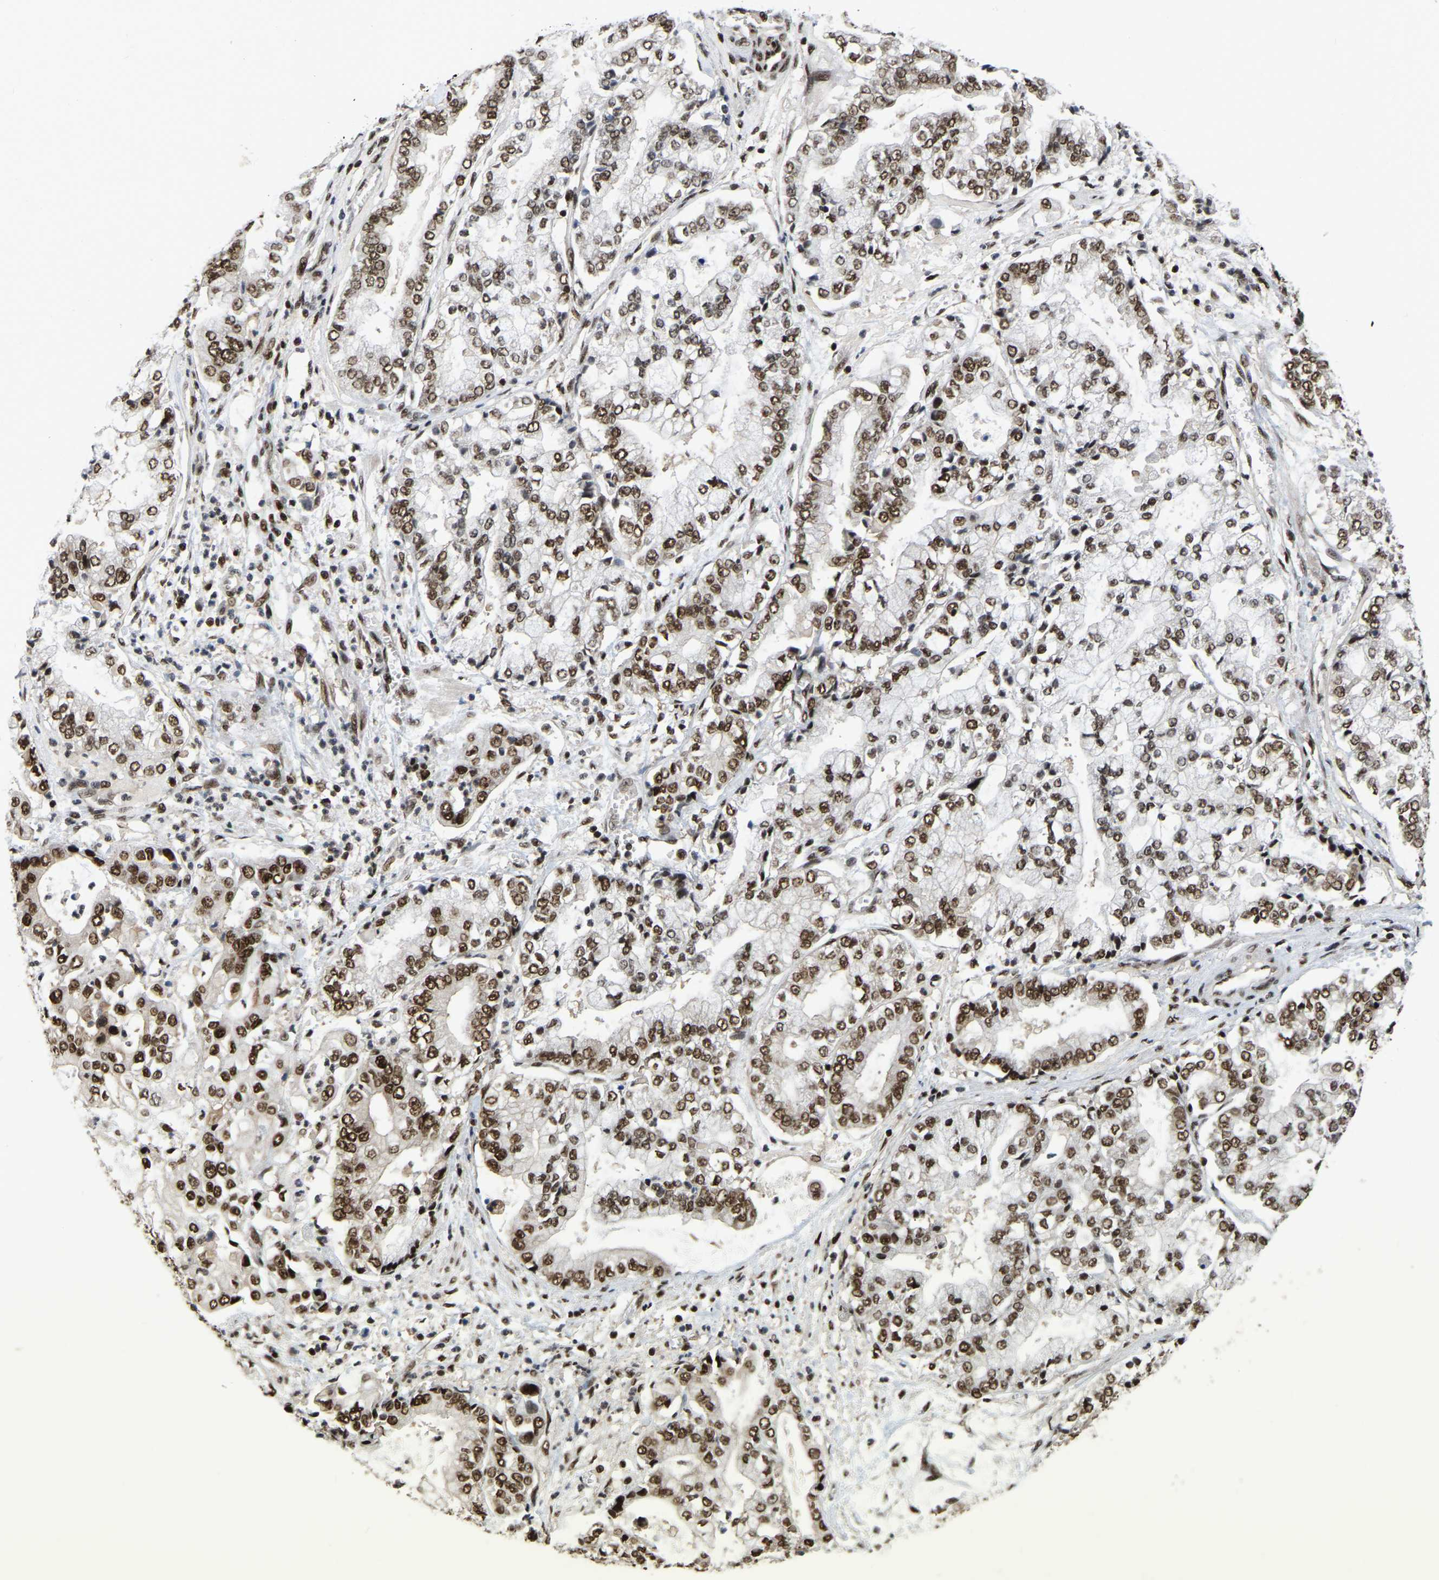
{"staining": {"intensity": "moderate", "quantity": ">75%", "location": "nuclear"}, "tissue": "stomach cancer", "cell_type": "Tumor cells", "image_type": "cancer", "snomed": [{"axis": "morphology", "description": "Adenocarcinoma, NOS"}, {"axis": "topography", "description": "Stomach"}], "caption": "High-power microscopy captured an IHC histopathology image of stomach adenocarcinoma, revealing moderate nuclear staining in about >75% of tumor cells.", "gene": "TBL1XR1", "patient": {"sex": "male", "age": 76}}